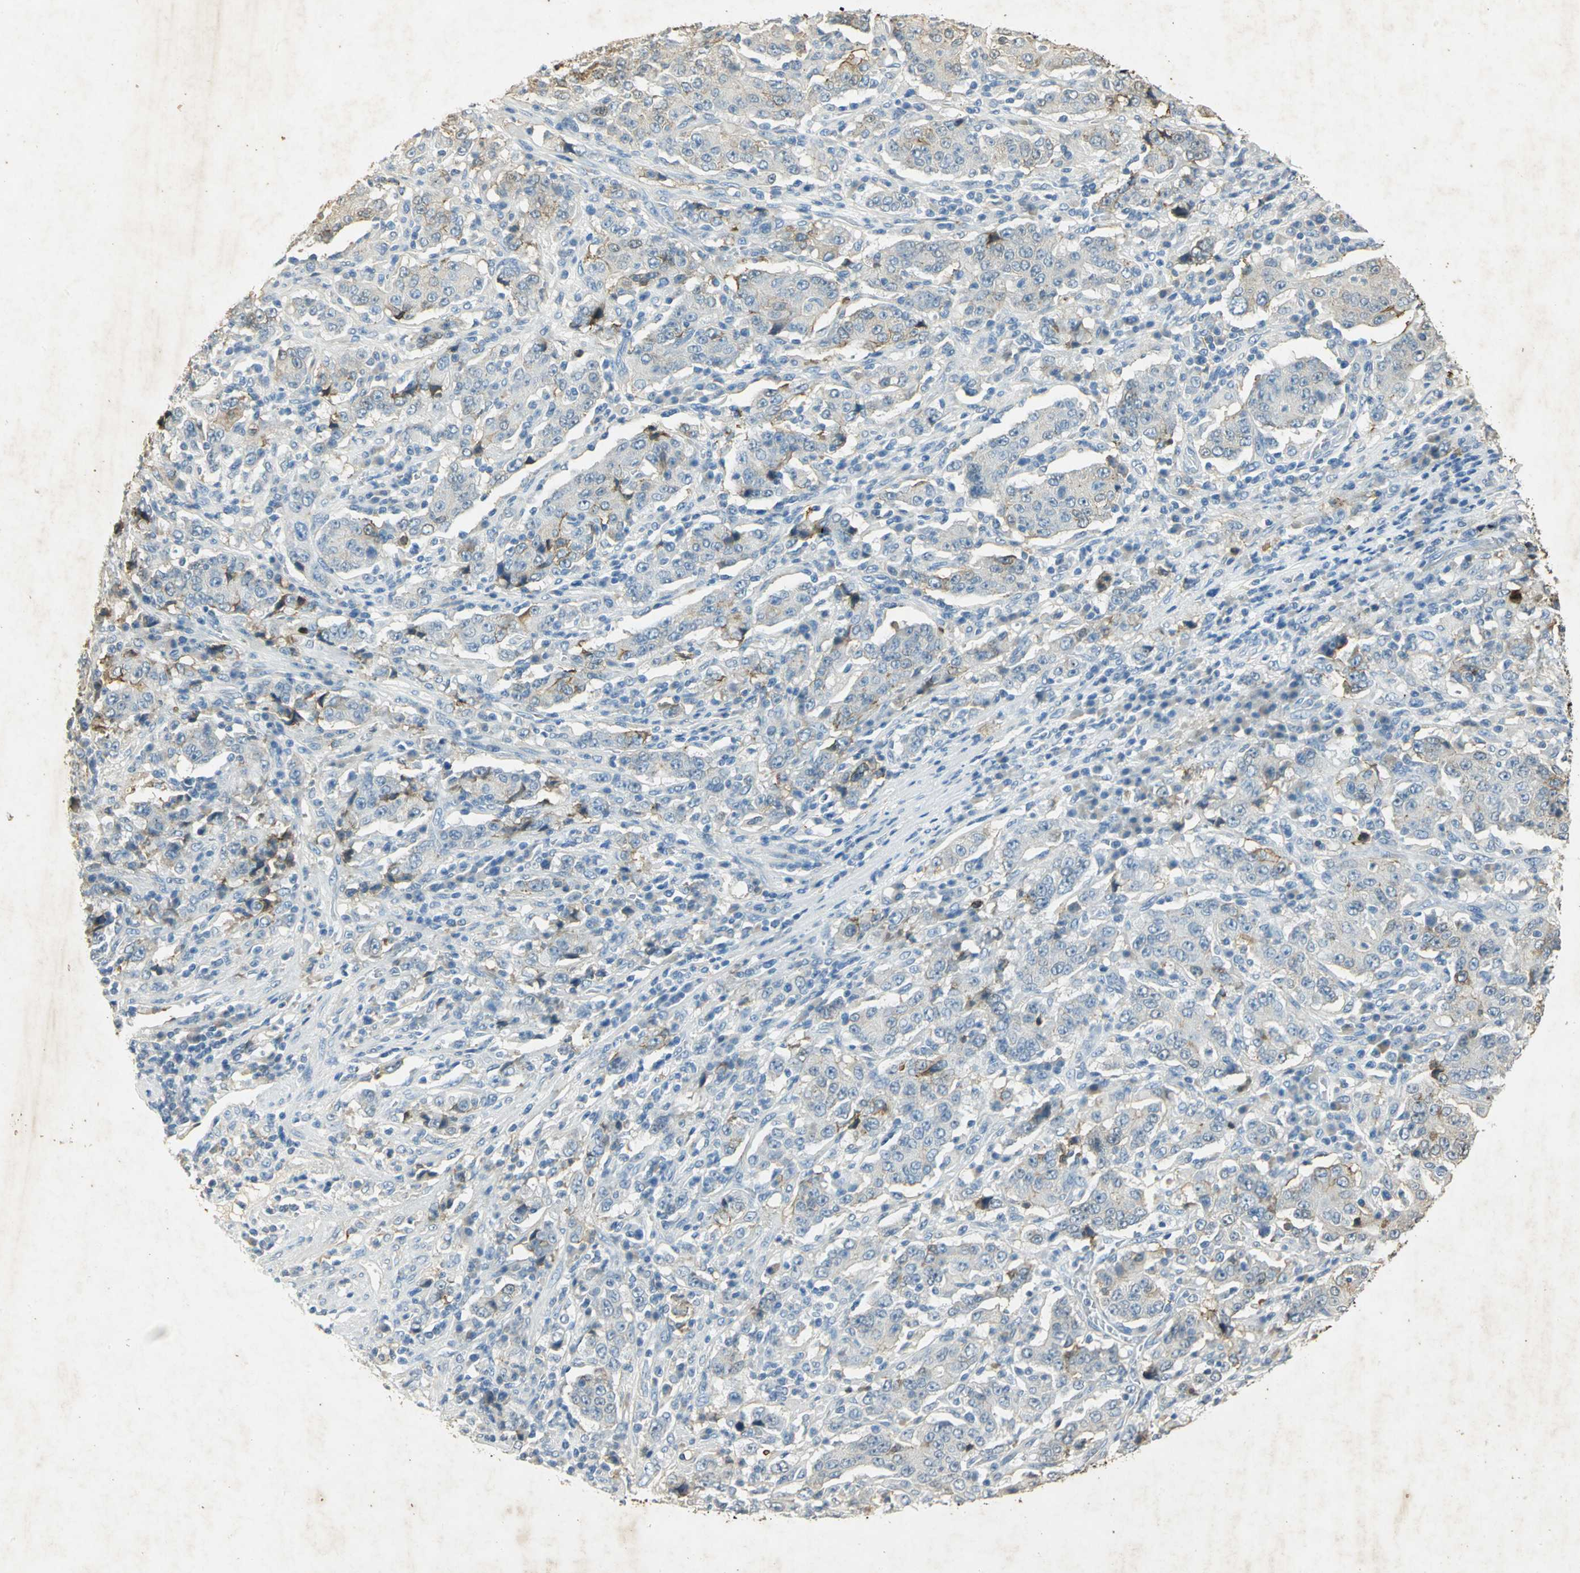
{"staining": {"intensity": "weak", "quantity": "<25%", "location": "cytoplasmic/membranous"}, "tissue": "stomach cancer", "cell_type": "Tumor cells", "image_type": "cancer", "snomed": [{"axis": "morphology", "description": "Normal tissue, NOS"}, {"axis": "morphology", "description": "Adenocarcinoma, NOS"}, {"axis": "topography", "description": "Stomach, upper"}, {"axis": "topography", "description": "Stomach"}], "caption": "Tumor cells are negative for brown protein staining in stomach cancer (adenocarcinoma).", "gene": "ANXA4", "patient": {"sex": "male", "age": 59}}